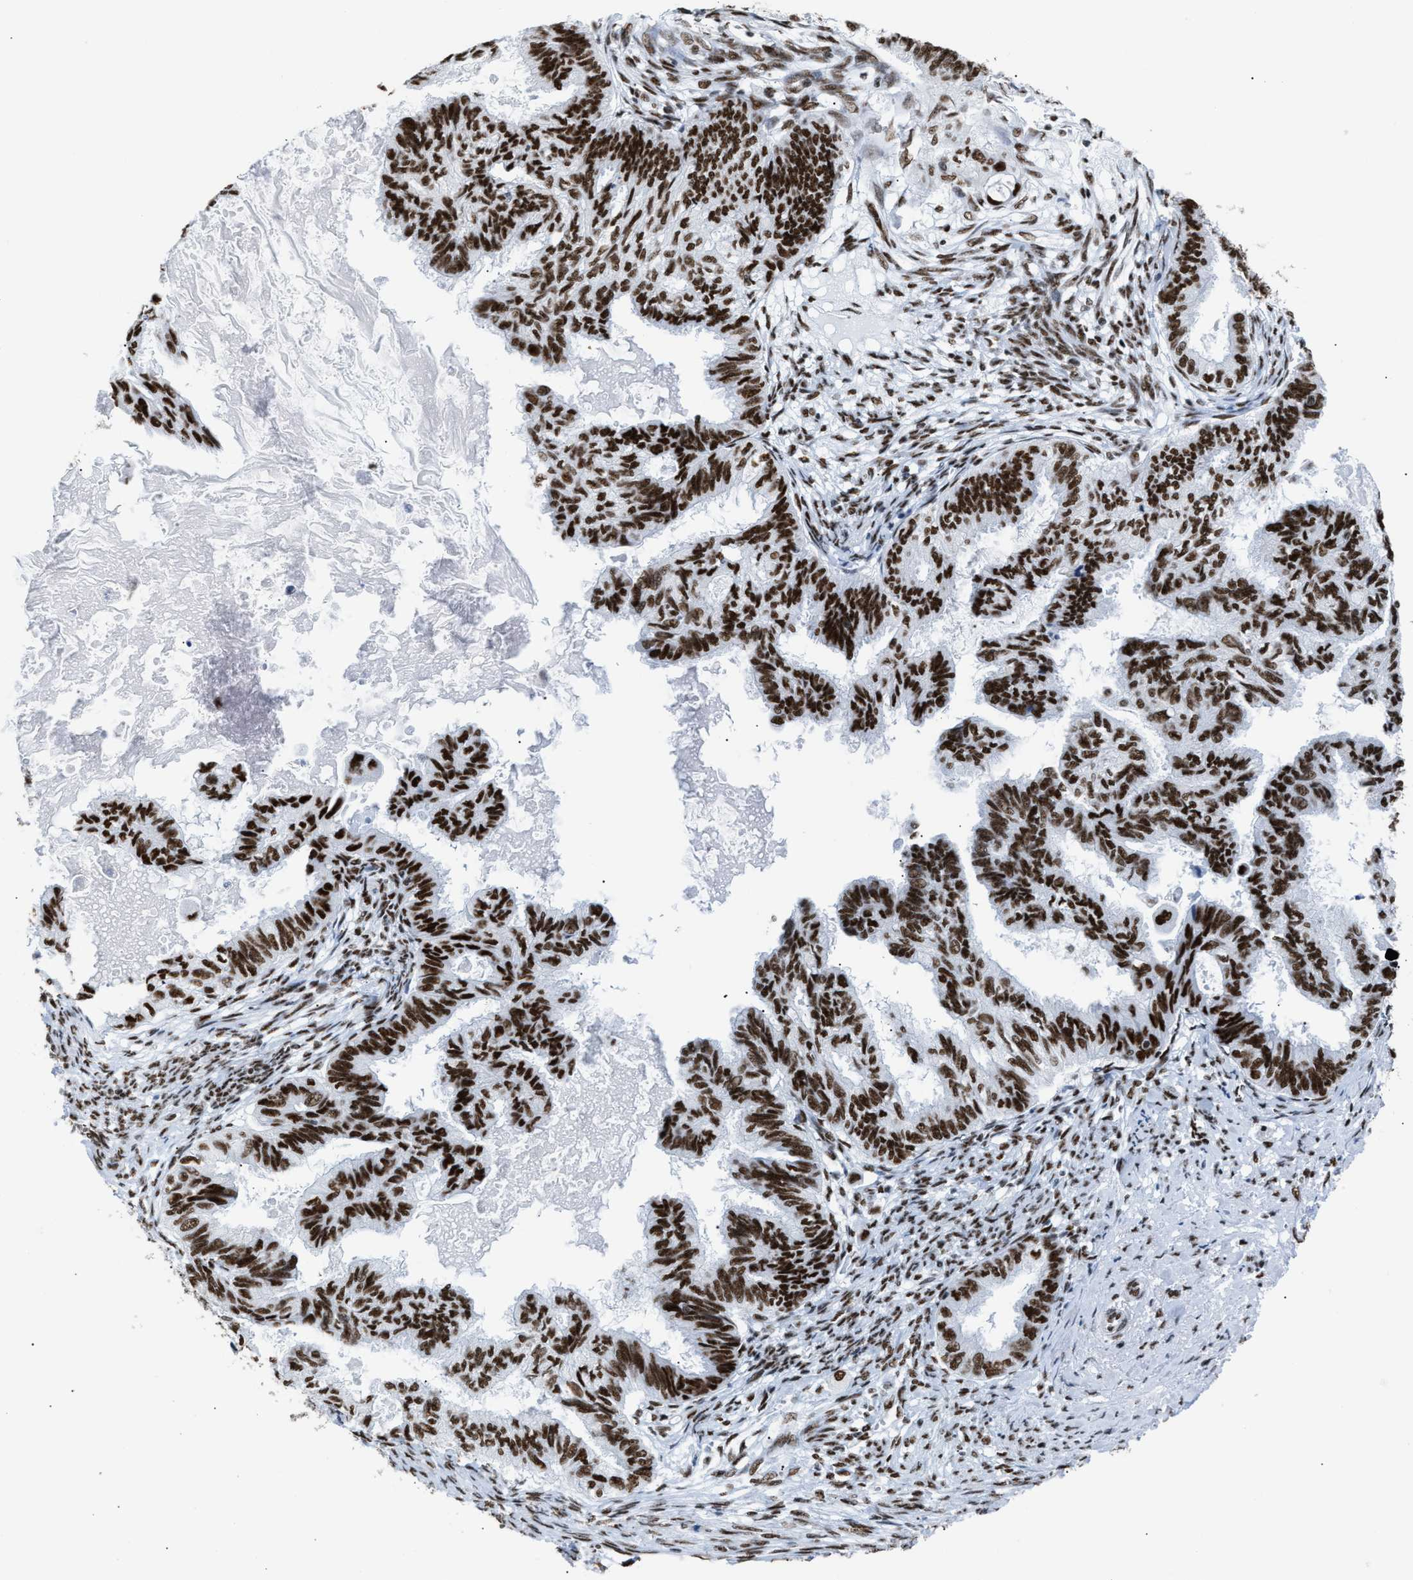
{"staining": {"intensity": "moderate", "quantity": ">75%", "location": "cytoplasmic/membranous"}, "tissue": "cervical cancer", "cell_type": "Tumor cells", "image_type": "cancer", "snomed": [{"axis": "morphology", "description": "Normal tissue, NOS"}, {"axis": "morphology", "description": "Adenocarcinoma, NOS"}, {"axis": "topography", "description": "Cervix"}, {"axis": "topography", "description": "Endometrium"}], "caption": "Protein staining shows moderate cytoplasmic/membranous expression in about >75% of tumor cells in cervical cancer.", "gene": "CCAR2", "patient": {"sex": "female", "age": 86}}